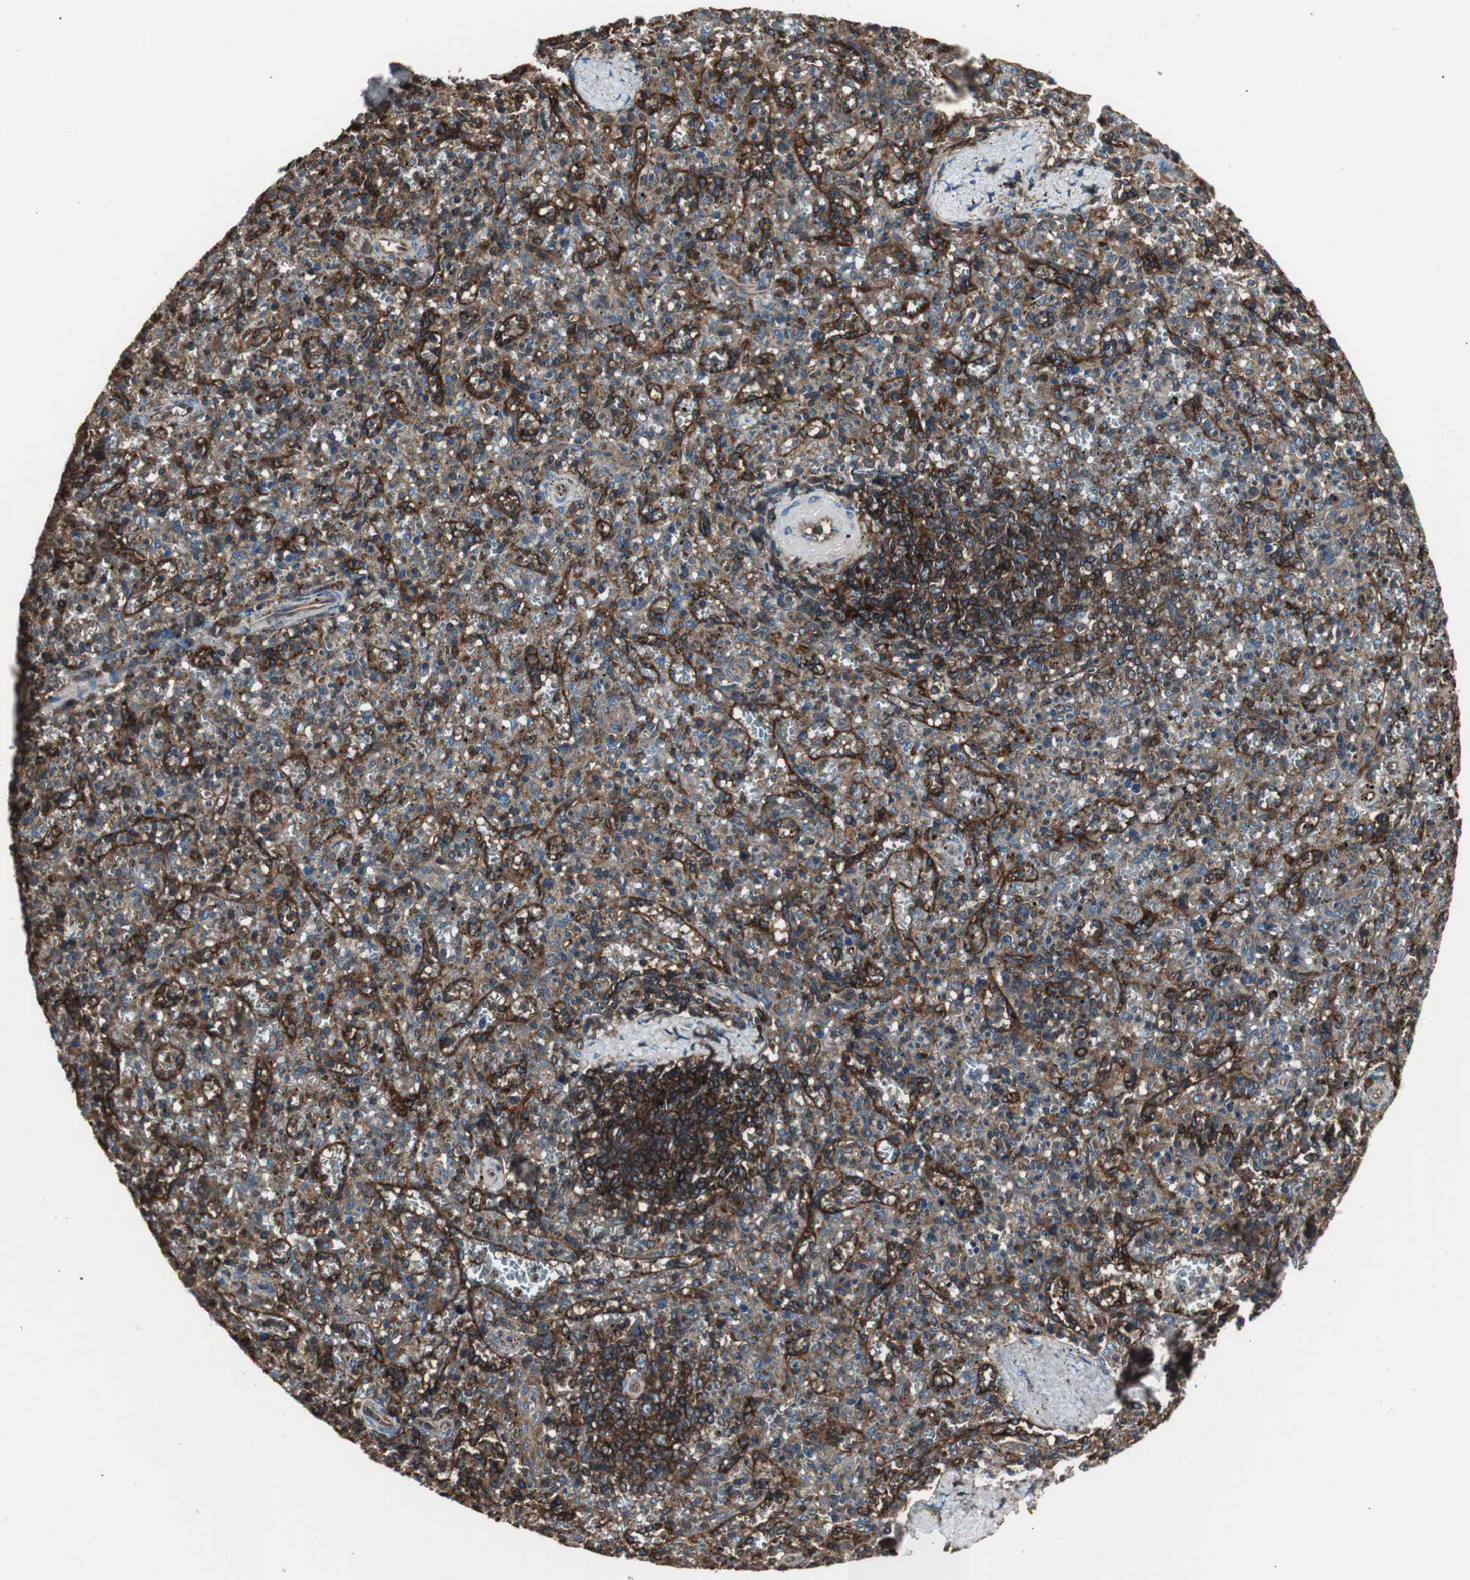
{"staining": {"intensity": "moderate", "quantity": ">75%", "location": "cytoplasmic/membranous"}, "tissue": "spleen", "cell_type": "Cells in red pulp", "image_type": "normal", "snomed": [{"axis": "morphology", "description": "Normal tissue, NOS"}, {"axis": "topography", "description": "Spleen"}], "caption": "High-power microscopy captured an IHC image of normal spleen, revealing moderate cytoplasmic/membranous expression in approximately >75% of cells in red pulp.", "gene": "B2M", "patient": {"sex": "male", "age": 72}}